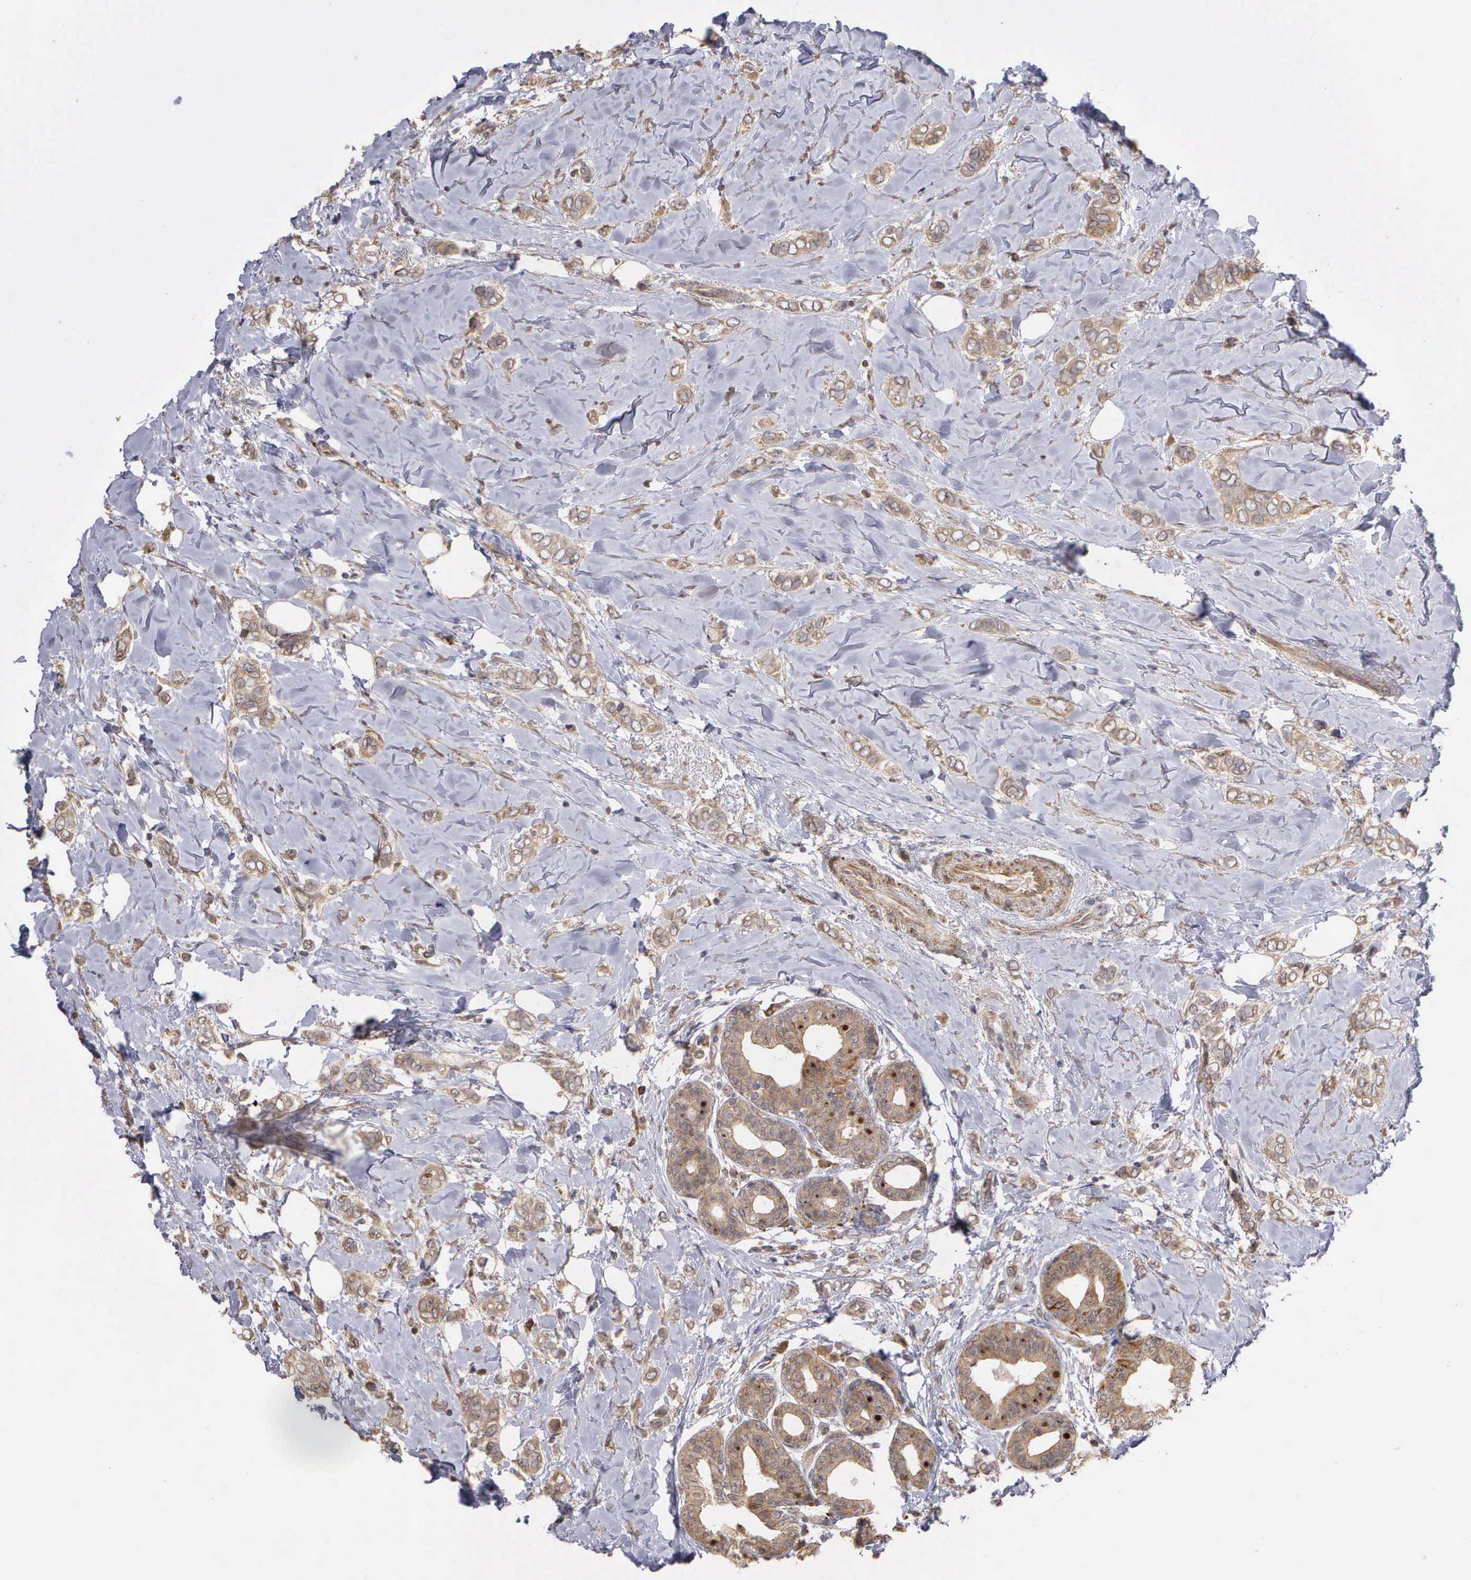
{"staining": {"intensity": "moderate", "quantity": ">75%", "location": "cytoplasmic/membranous,nuclear"}, "tissue": "breast cancer", "cell_type": "Tumor cells", "image_type": "cancer", "snomed": [{"axis": "morphology", "description": "Duct carcinoma"}, {"axis": "topography", "description": "Breast"}], "caption": "IHC of breast cancer (infiltrating ductal carcinoma) exhibits medium levels of moderate cytoplasmic/membranous and nuclear positivity in about >75% of tumor cells.", "gene": "DNAJB7", "patient": {"sex": "female", "age": 72}}